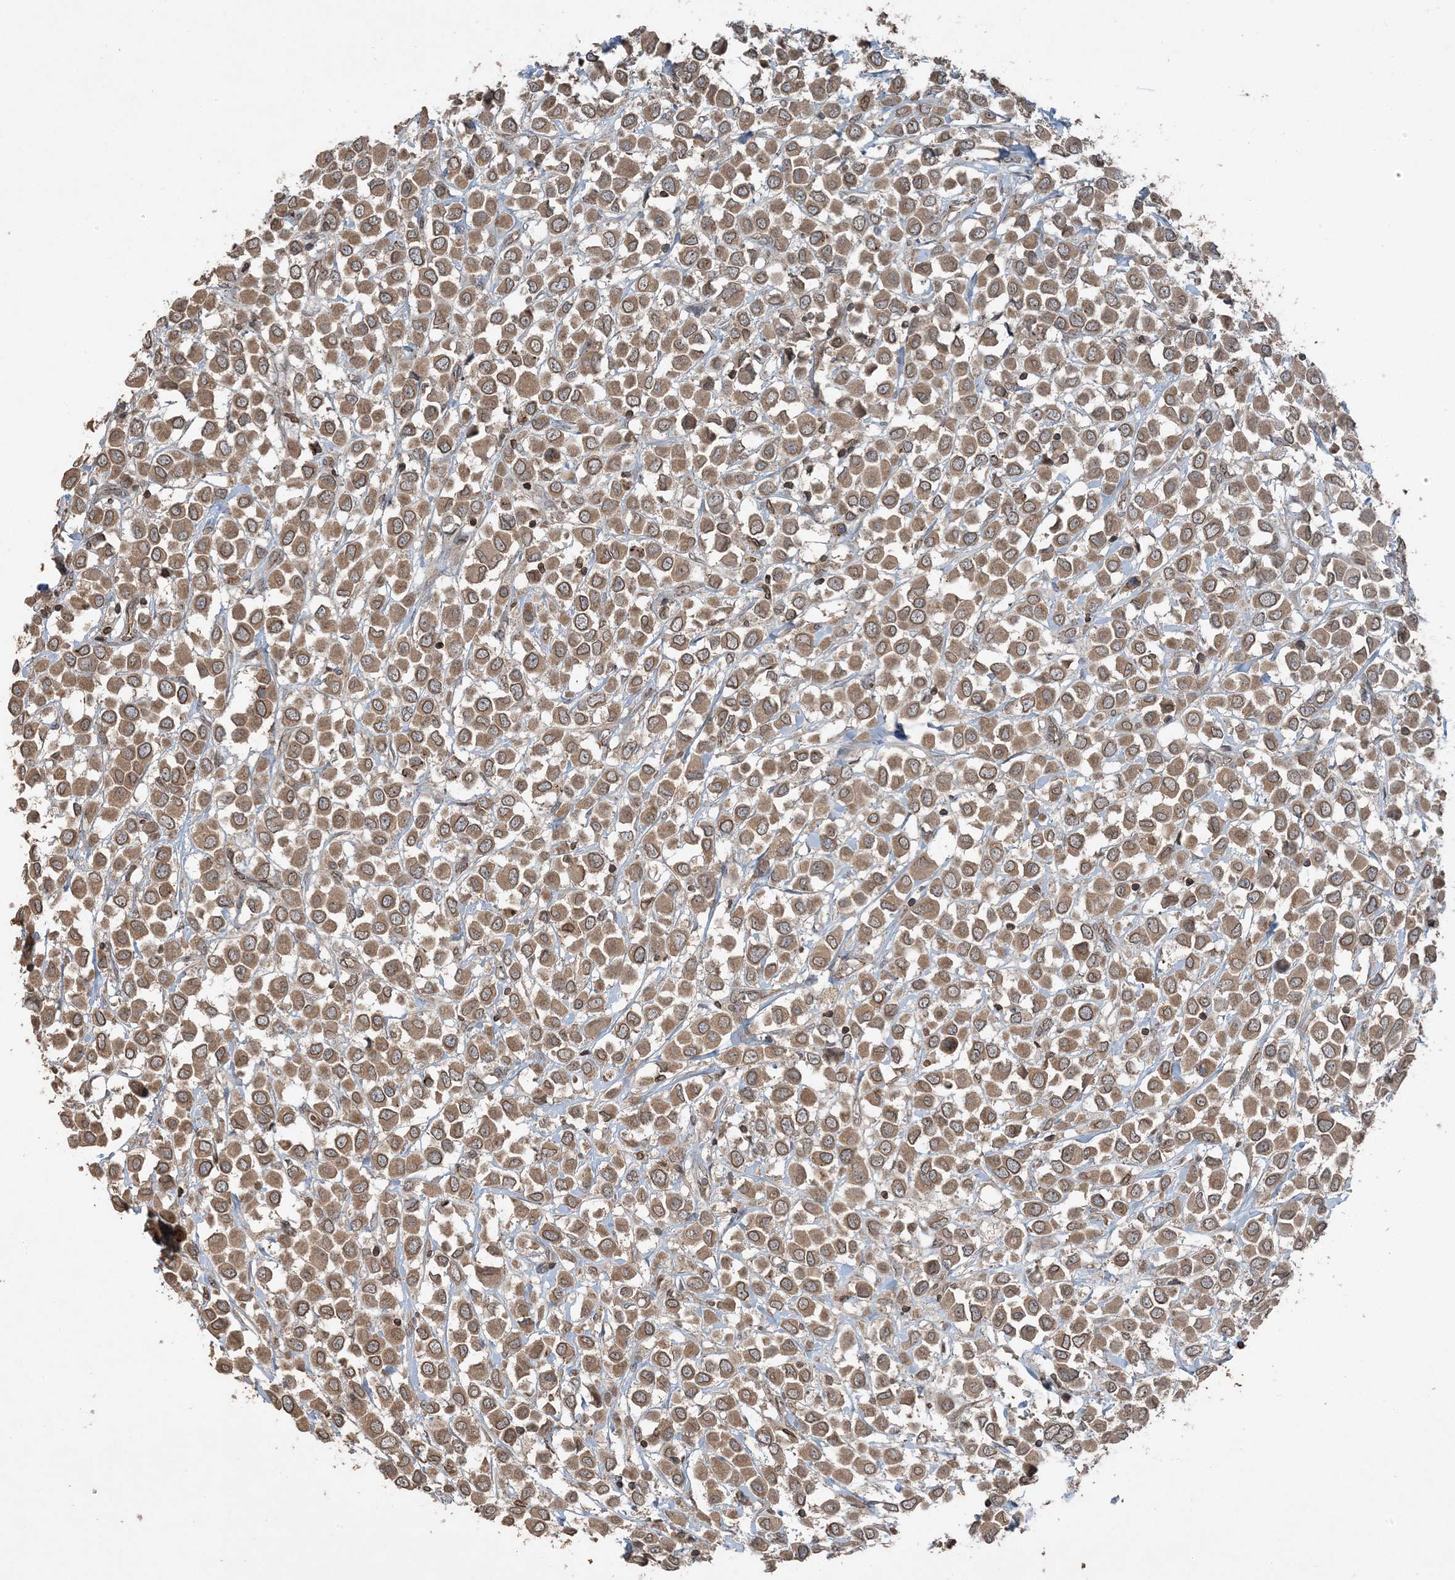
{"staining": {"intensity": "moderate", "quantity": ">75%", "location": "cytoplasmic/membranous,nuclear"}, "tissue": "breast cancer", "cell_type": "Tumor cells", "image_type": "cancer", "snomed": [{"axis": "morphology", "description": "Duct carcinoma"}, {"axis": "topography", "description": "Breast"}], "caption": "Immunohistochemical staining of invasive ductal carcinoma (breast) demonstrates medium levels of moderate cytoplasmic/membranous and nuclear protein expression in approximately >75% of tumor cells.", "gene": "ZFAND2B", "patient": {"sex": "female", "age": 61}}